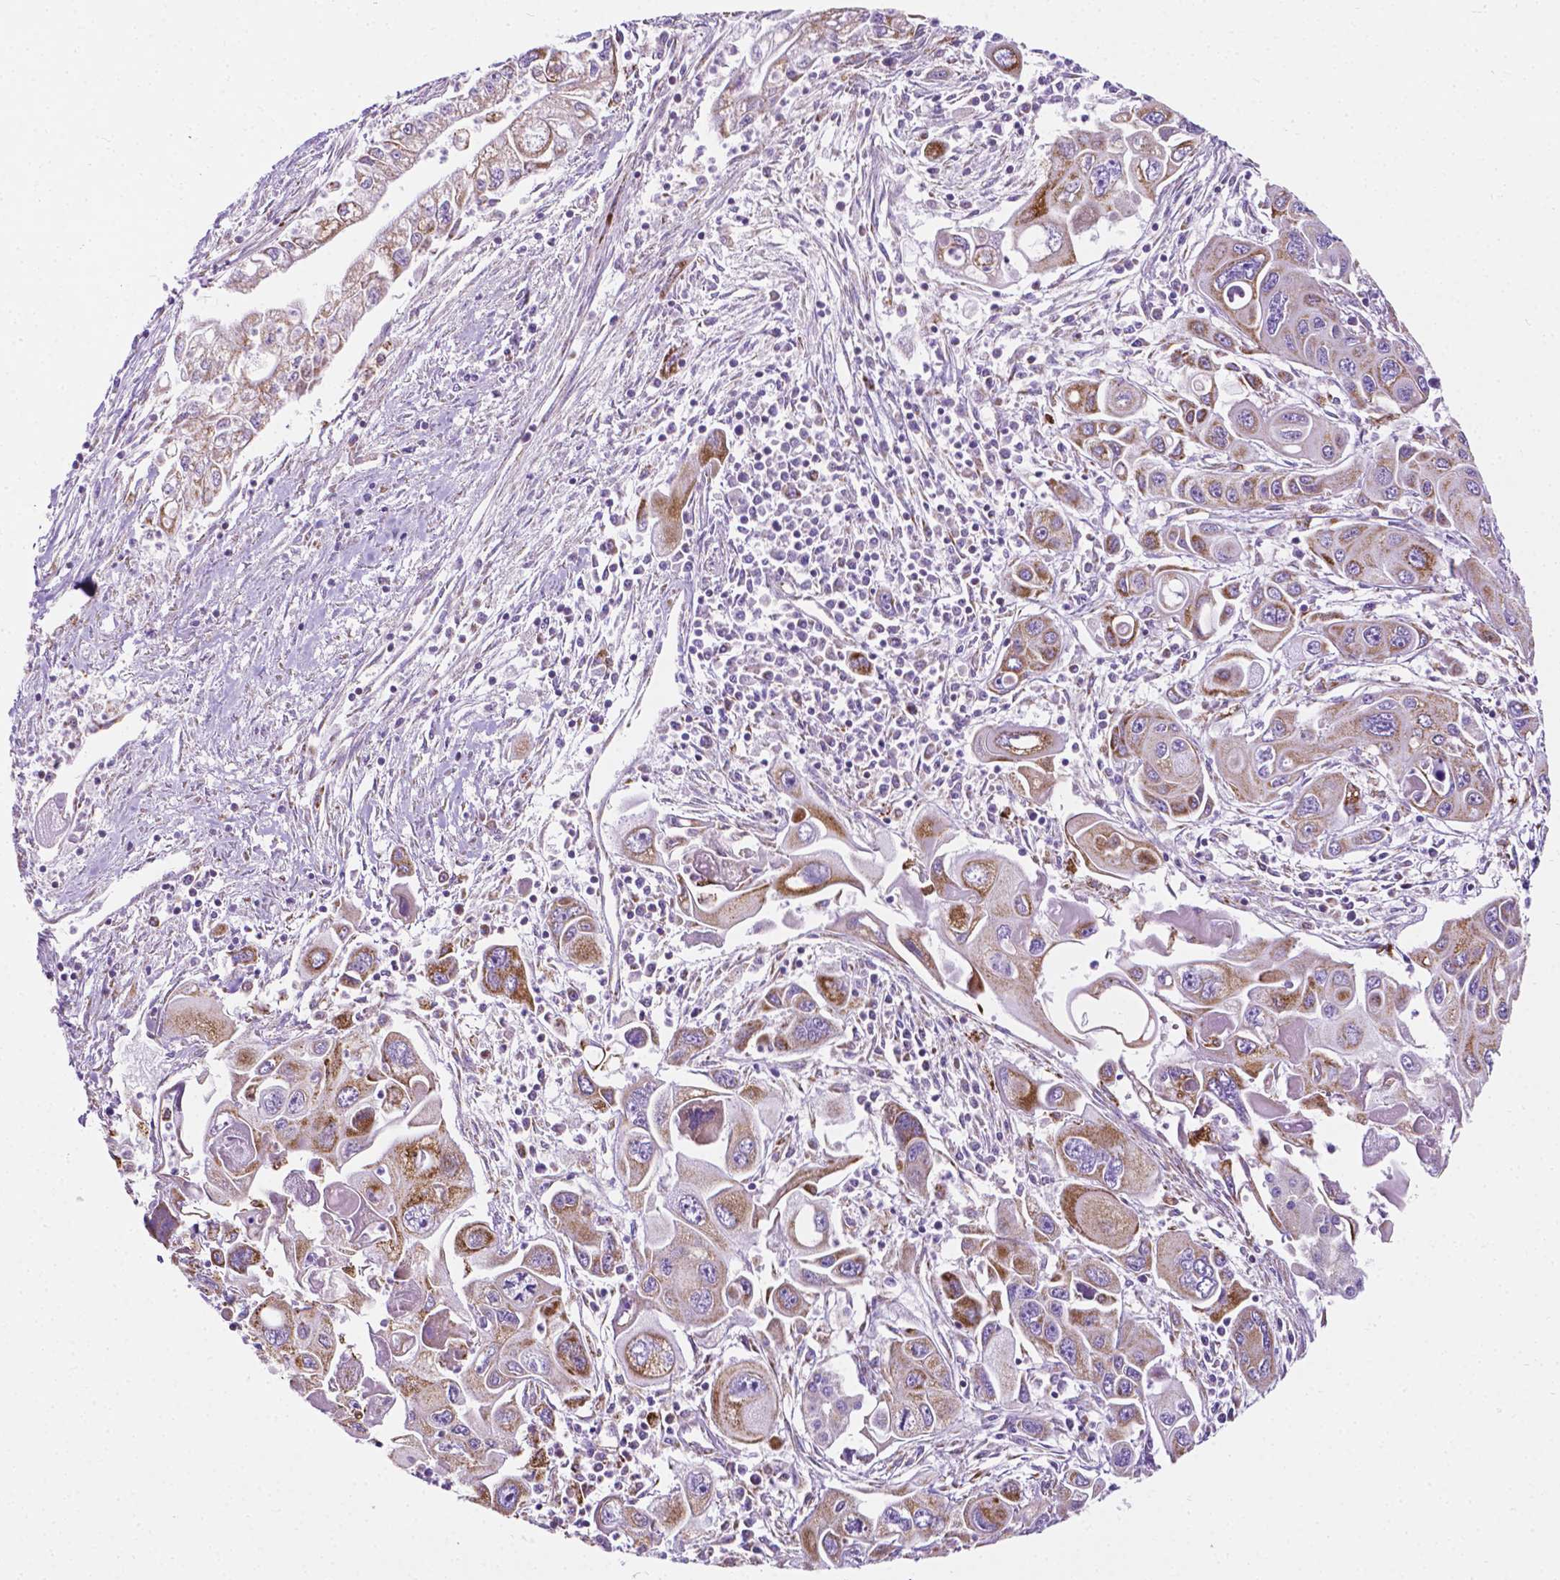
{"staining": {"intensity": "moderate", "quantity": "25%-75%", "location": "cytoplasmic/membranous"}, "tissue": "pancreatic cancer", "cell_type": "Tumor cells", "image_type": "cancer", "snomed": [{"axis": "morphology", "description": "Adenocarcinoma, NOS"}, {"axis": "topography", "description": "Pancreas"}], "caption": "Approximately 25%-75% of tumor cells in human pancreatic adenocarcinoma display moderate cytoplasmic/membranous protein positivity as visualized by brown immunohistochemical staining.", "gene": "RMDN3", "patient": {"sex": "male", "age": 70}}